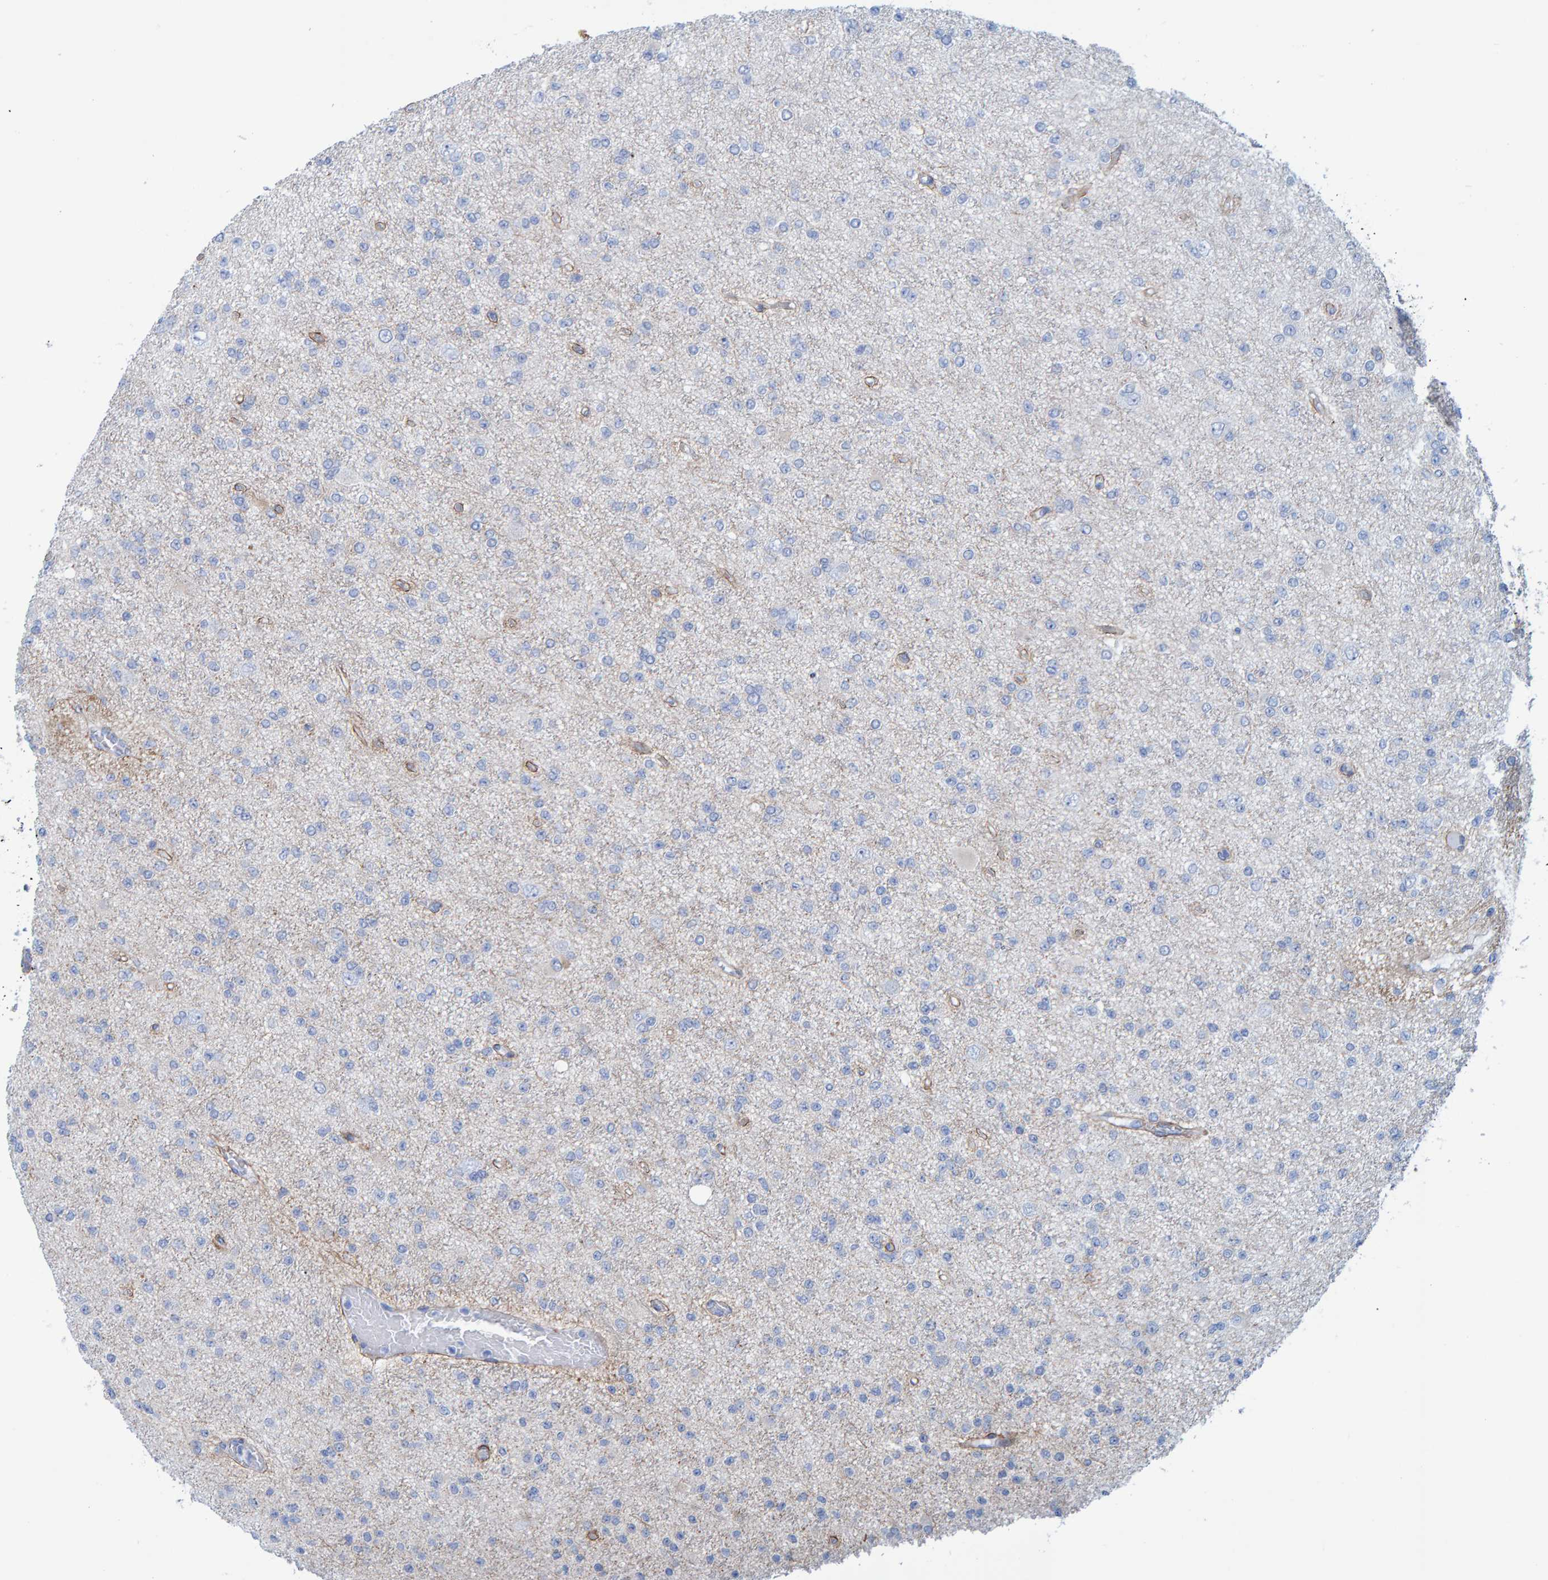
{"staining": {"intensity": "negative", "quantity": "none", "location": "none"}, "tissue": "glioma", "cell_type": "Tumor cells", "image_type": "cancer", "snomed": [{"axis": "morphology", "description": "Glioma, malignant, Low grade"}, {"axis": "topography", "description": "Brain"}], "caption": "This is an immunohistochemistry (IHC) photomicrograph of glioma. There is no positivity in tumor cells.", "gene": "JAKMIP3", "patient": {"sex": "female", "age": 22}}